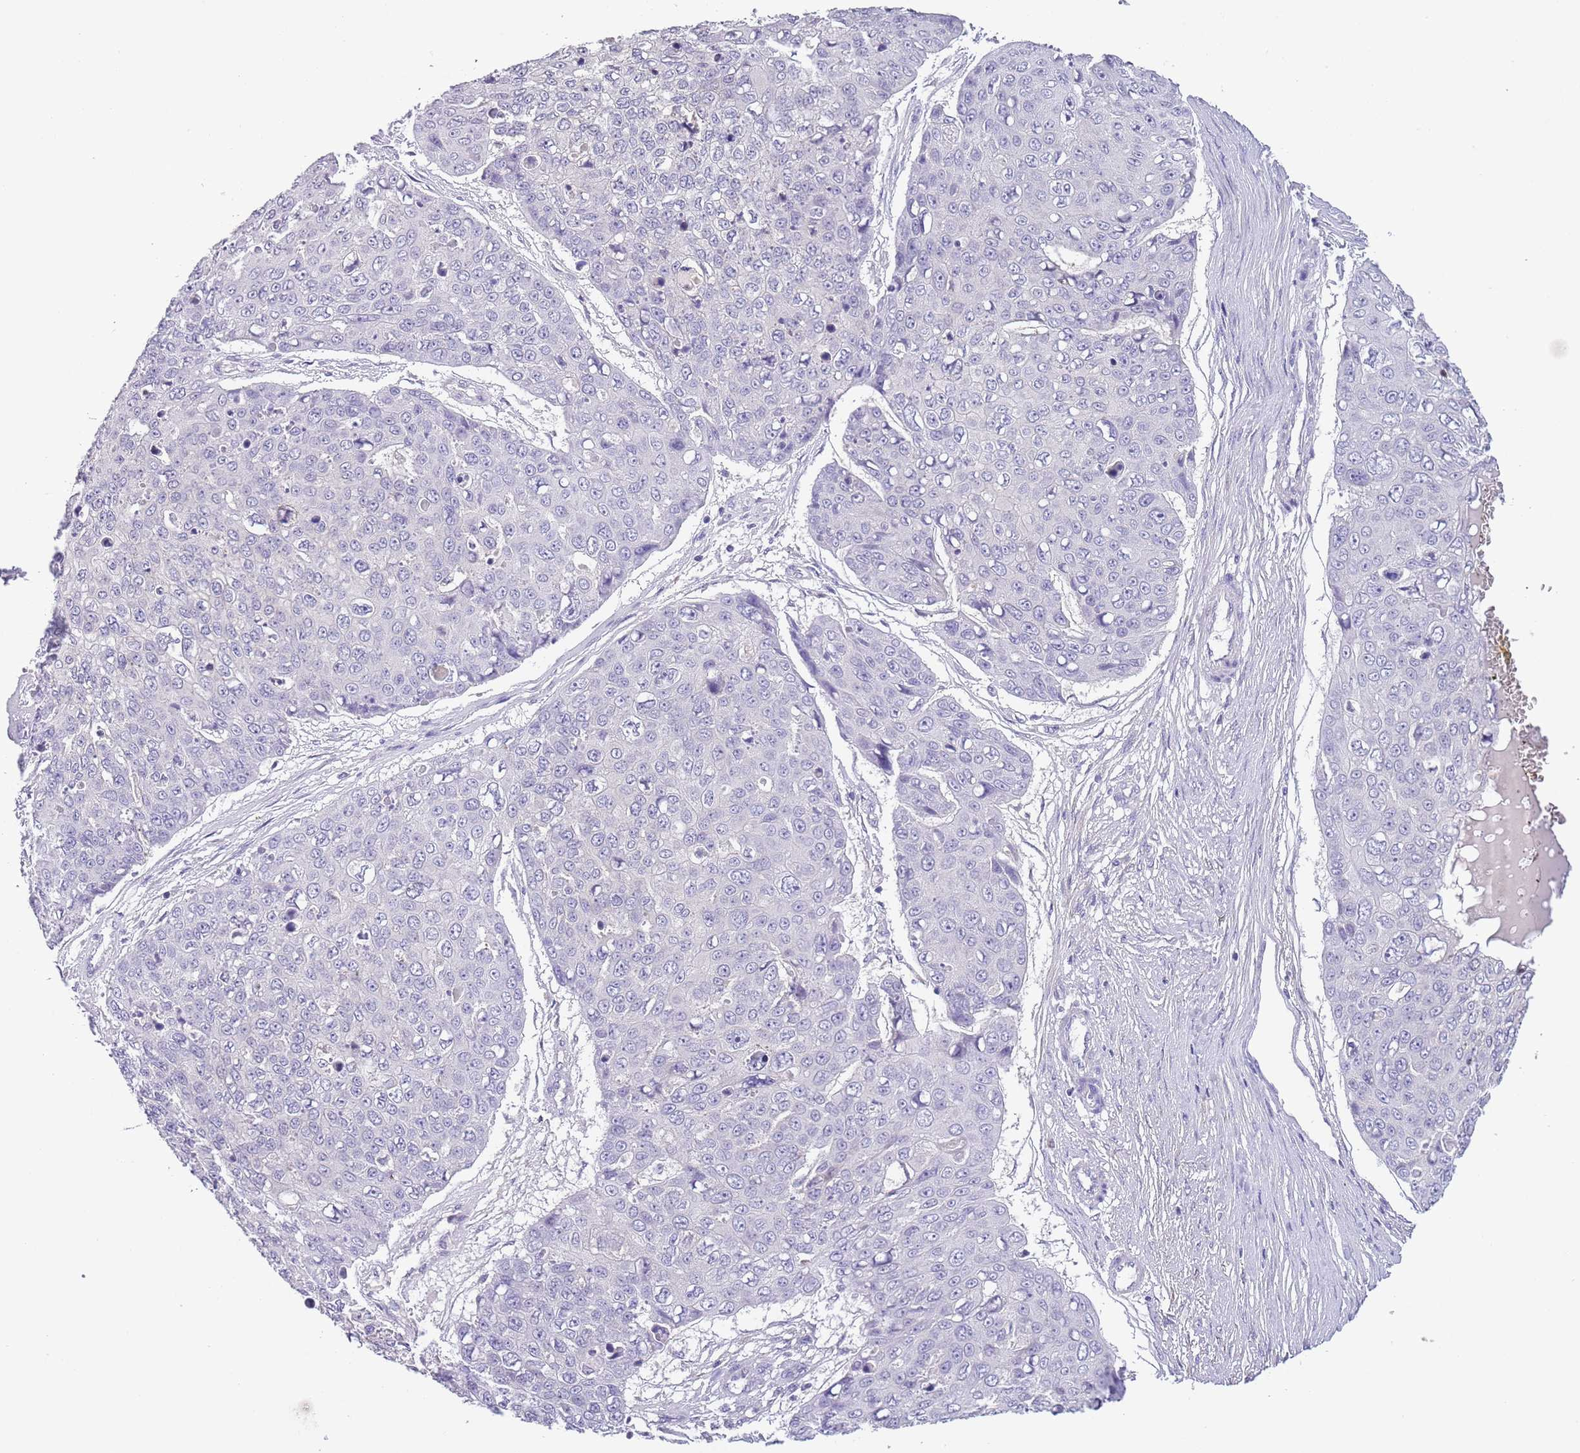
{"staining": {"intensity": "negative", "quantity": "none", "location": "none"}, "tissue": "skin cancer", "cell_type": "Tumor cells", "image_type": "cancer", "snomed": [{"axis": "morphology", "description": "Squamous cell carcinoma, NOS"}, {"axis": "topography", "description": "Skin"}], "caption": "DAB immunohistochemical staining of skin squamous cell carcinoma displays no significant positivity in tumor cells.", "gene": "ZNF658", "patient": {"sex": "male", "age": 71}}